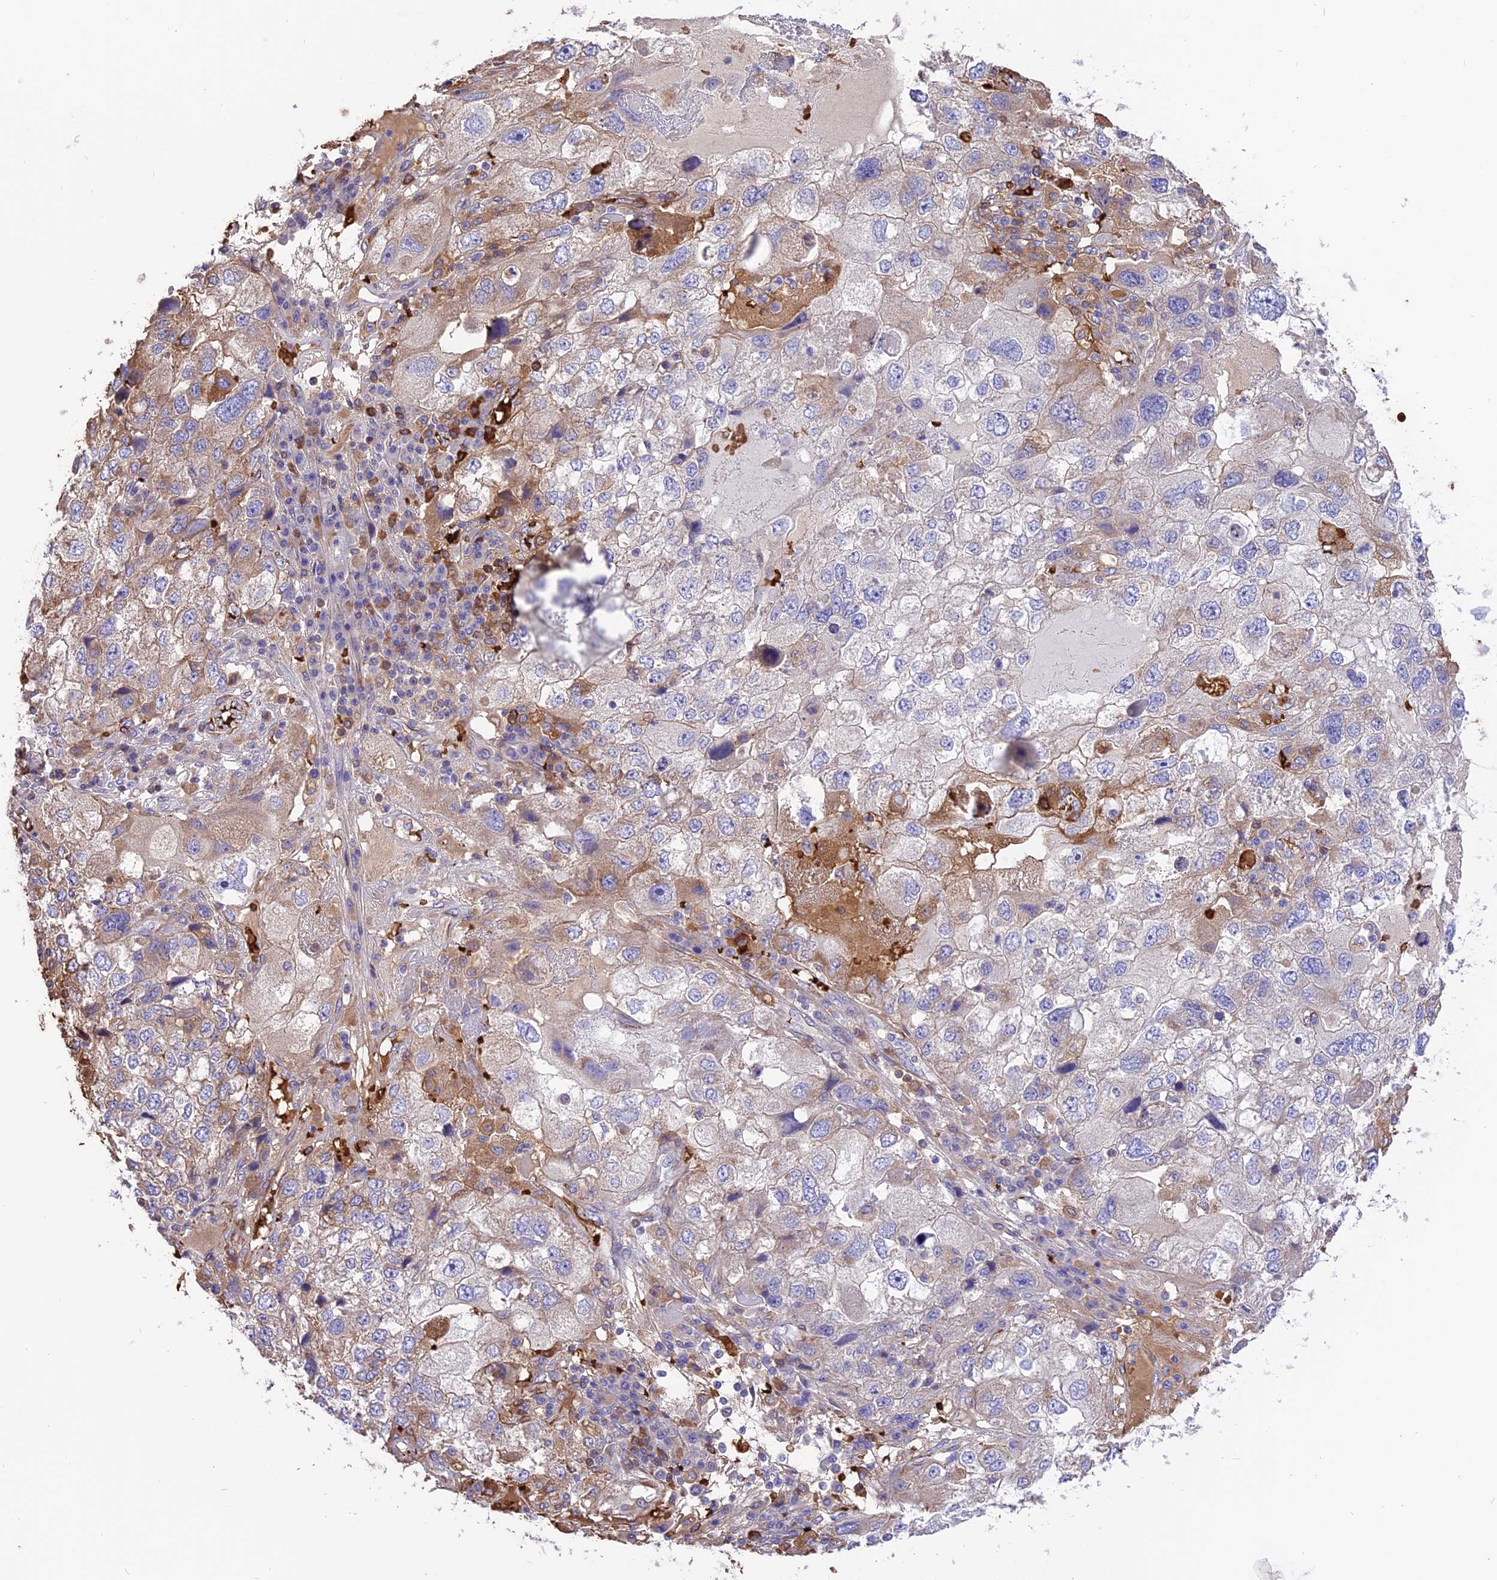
{"staining": {"intensity": "moderate", "quantity": "<25%", "location": "cytoplasmic/membranous"}, "tissue": "endometrial cancer", "cell_type": "Tumor cells", "image_type": "cancer", "snomed": [{"axis": "morphology", "description": "Adenocarcinoma, NOS"}, {"axis": "topography", "description": "Endometrium"}], "caption": "This image reveals immunohistochemistry (IHC) staining of human endometrial cancer (adenocarcinoma), with low moderate cytoplasmic/membranous positivity in about <25% of tumor cells.", "gene": "TTC4", "patient": {"sex": "female", "age": 49}}